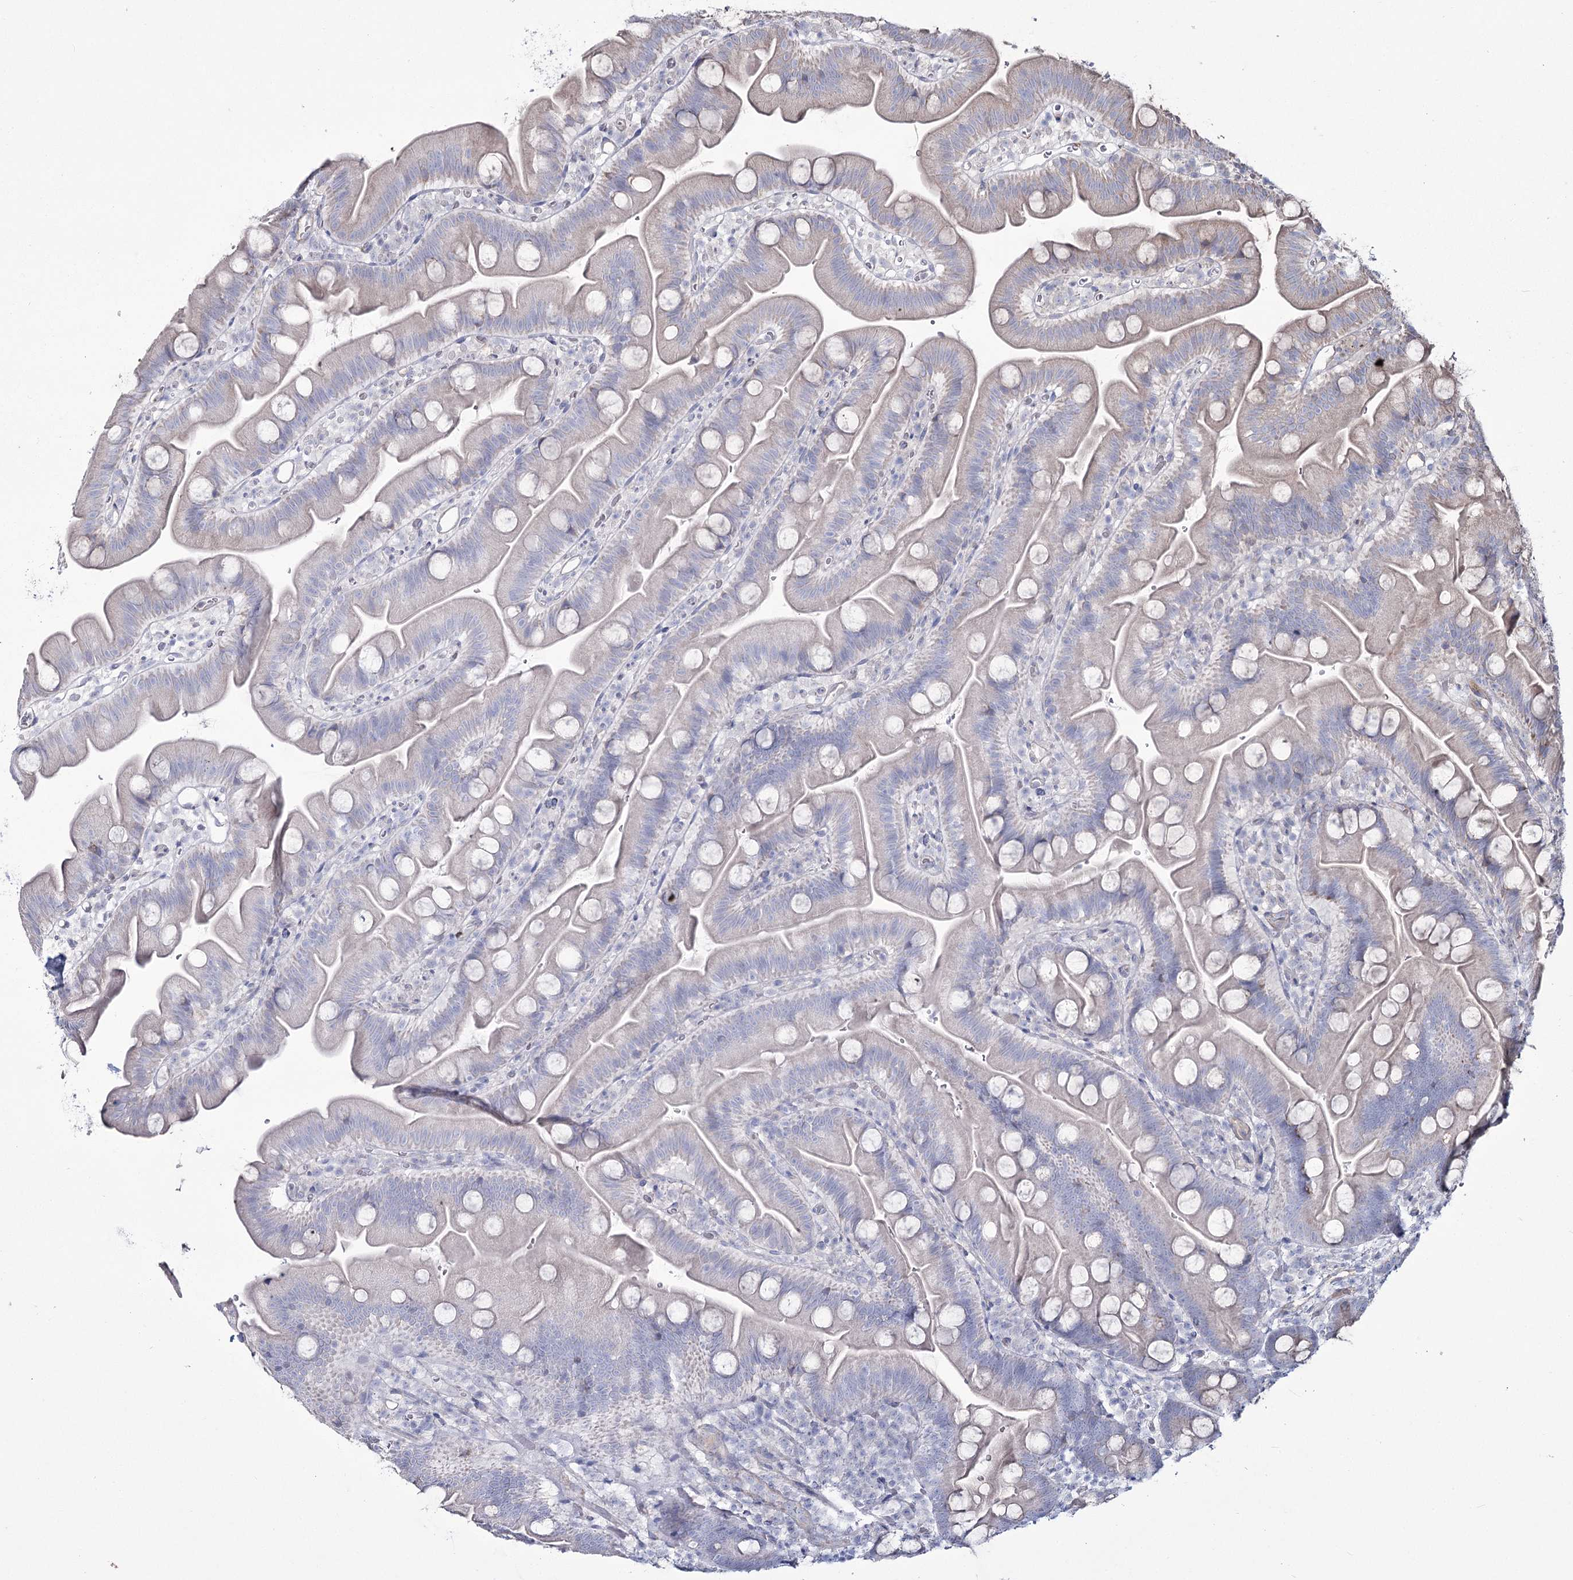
{"staining": {"intensity": "negative", "quantity": "none", "location": "none"}, "tissue": "small intestine", "cell_type": "Glandular cells", "image_type": "normal", "snomed": [{"axis": "morphology", "description": "Normal tissue, NOS"}, {"axis": "topography", "description": "Small intestine"}], "caption": "Image shows no significant protein staining in glandular cells of benign small intestine. (DAB immunohistochemistry (IHC) with hematoxylin counter stain).", "gene": "ME3", "patient": {"sex": "female", "age": 68}}